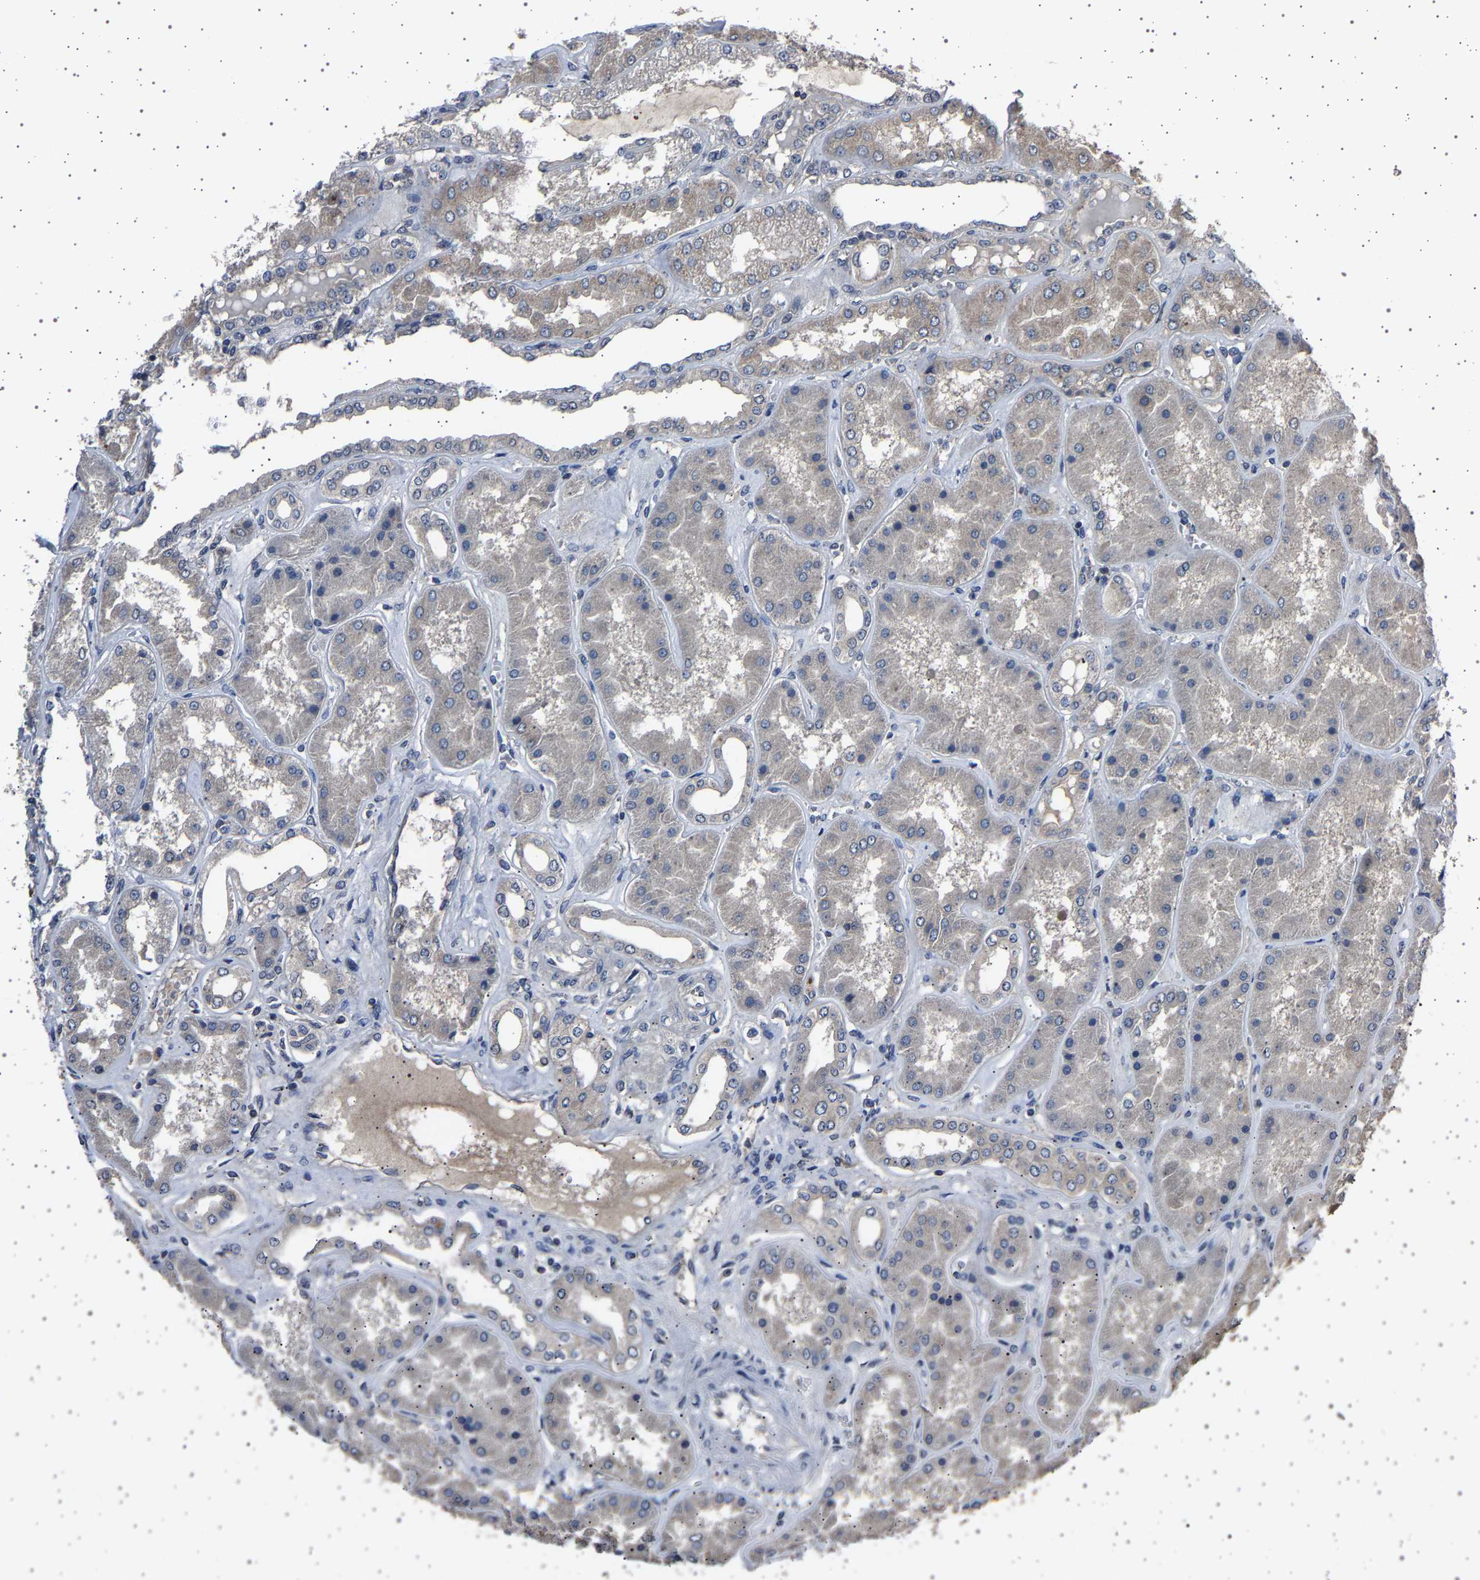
{"staining": {"intensity": "weak", "quantity": "<25%", "location": "cytoplasmic/membranous"}, "tissue": "kidney", "cell_type": "Cells in glomeruli", "image_type": "normal", "snomed": [{"axis": "morphology", "description": "Normal tissue, NOS"}, {"axis": "topography", "description": "Kidney"}], "caption": "Immunohistochemistry (IHC) of unremarkable human kidney demonstrates no positivity in cells in glomeruli.", "gene": "NCKAP1", "patient": {"sex": "female", "age": 56}}